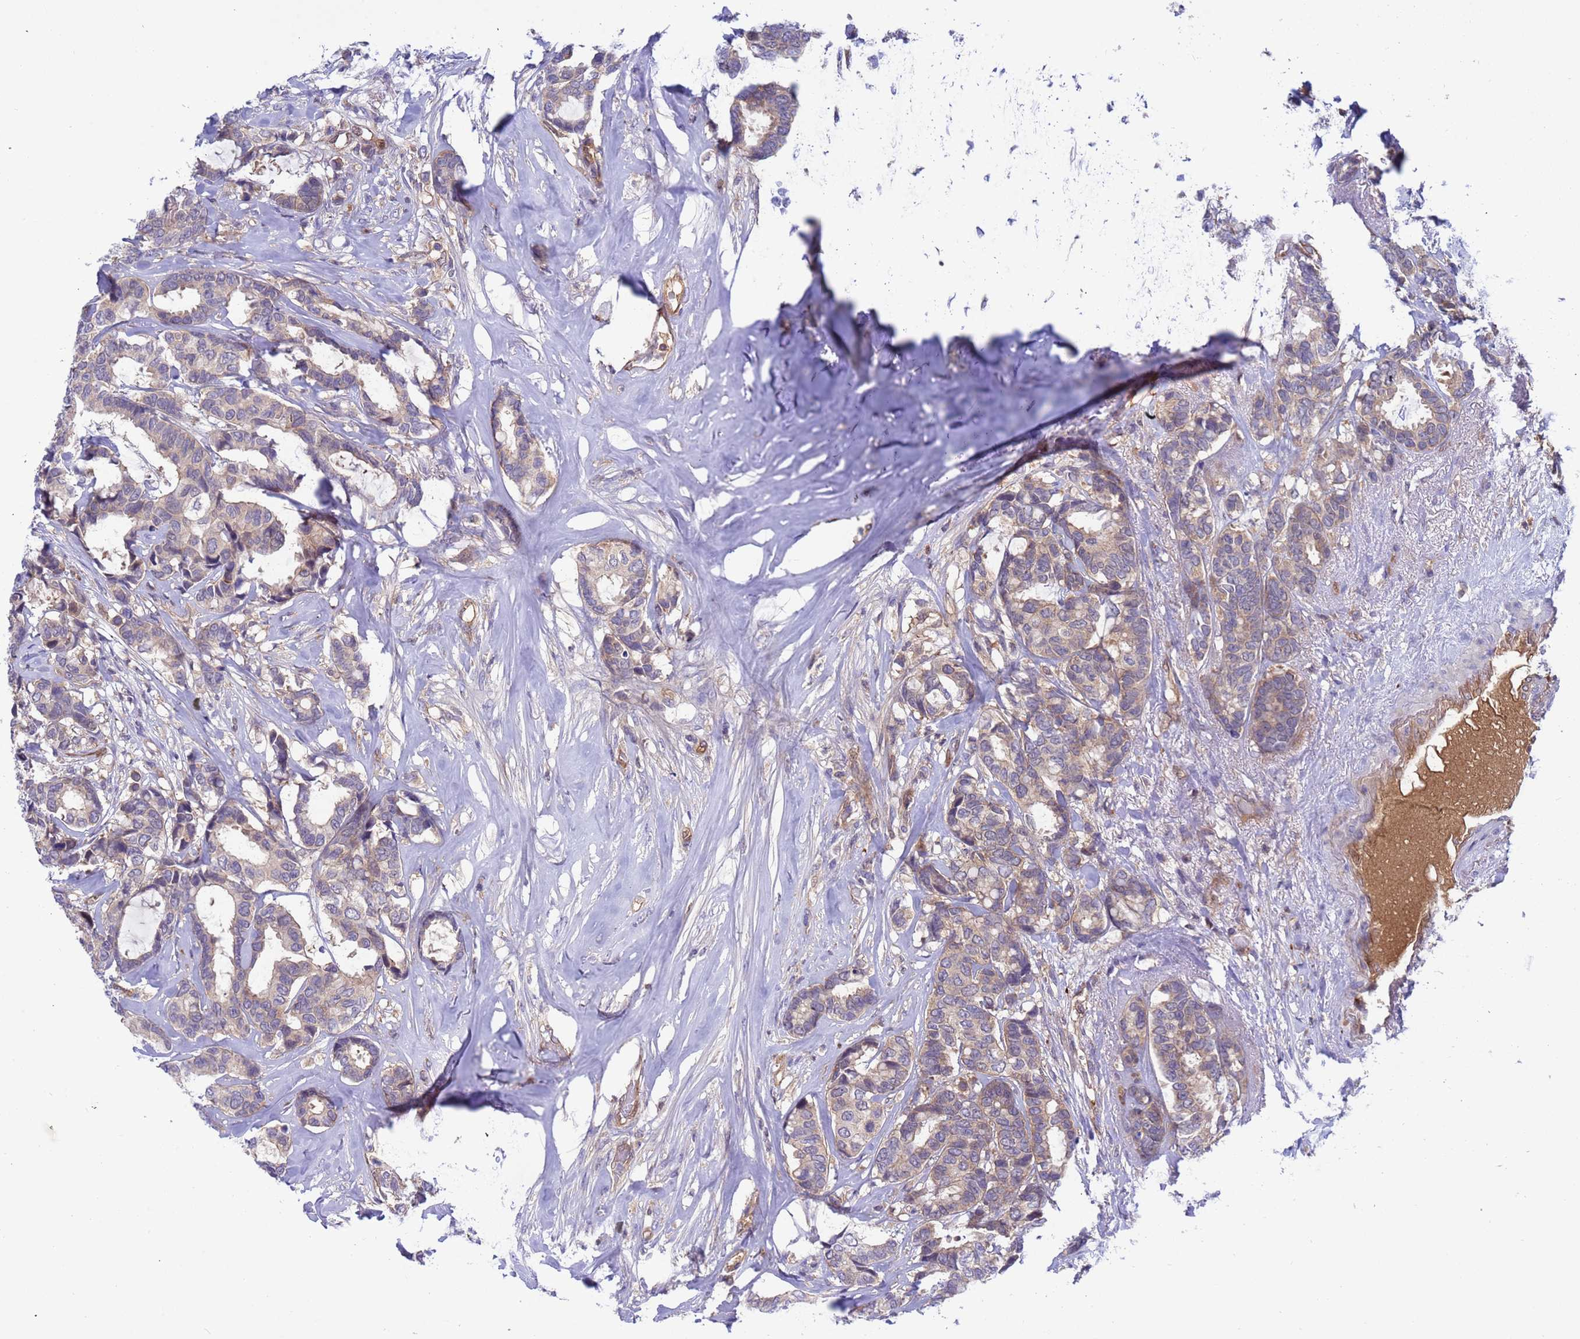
{"staining": {"intensity": "weak", "quantity": ">75%", "location": "cytoplasmic/membranous"}, "tissue": "breast cancer", "cell_type": "Tumor cells", "image_type": "cancer", "snomed": [{"axis": "morphology", "description": "Duct carcinoma"}, {"axis": "topography", "description": "Breast"}], "caption": "IHC (DAB (3,3'-diaminobenzidine)) staining of breast cancer (intraductal carcinoma) reveals weak cytoplasmic/membranous protein positivity in about >75% of tumor cells.", "gene": "FOXRED1", "patient": {"sex": "female", "age": 87}}